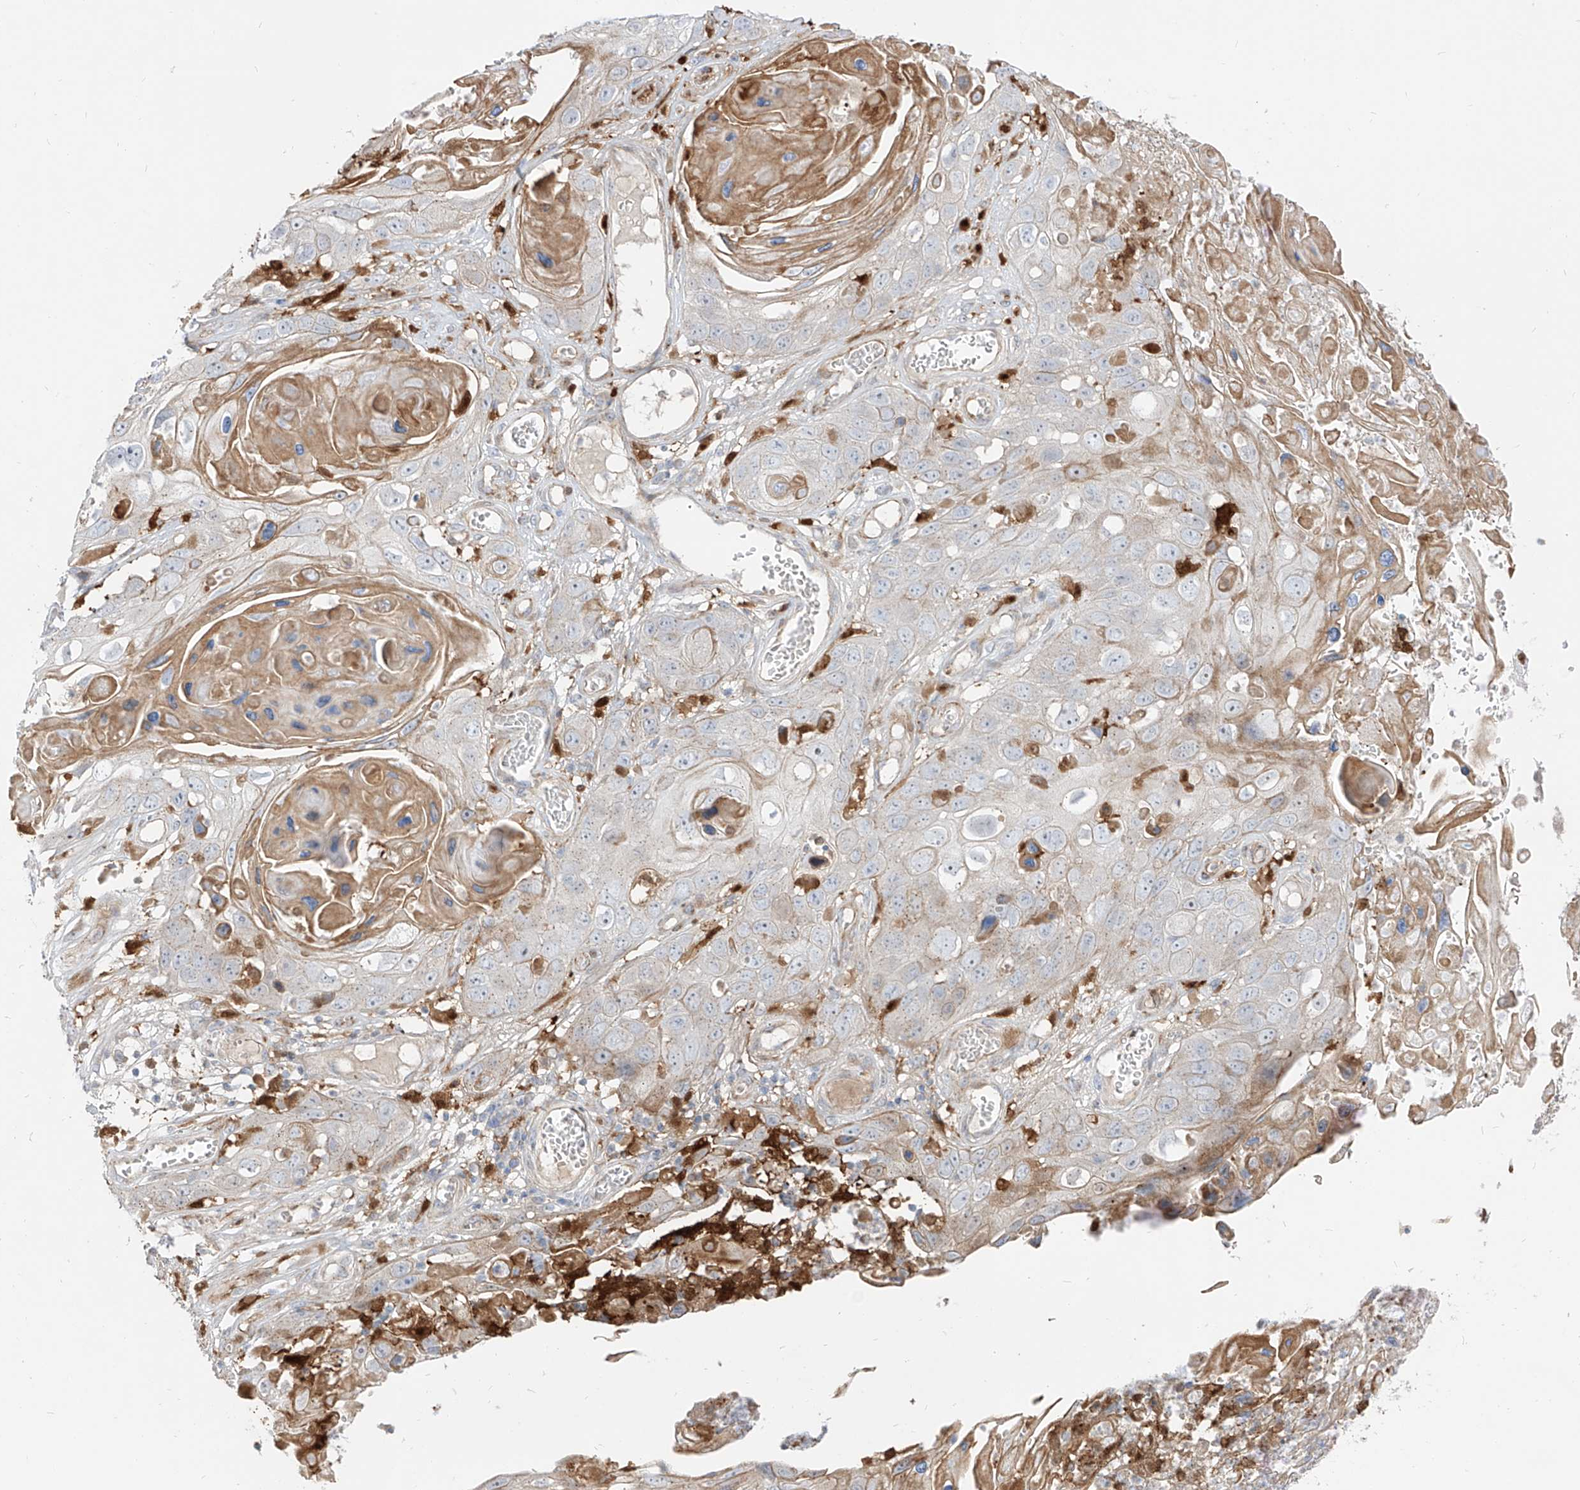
{"staining": {"intensity": "negative", "quantity": "none", "location": "none"}, "tissue": "skin cancer", "cell_type": "Tumor cells", "image_type": "cancer", "snomed": [{"axis": "morphology", "description": "Squamous cell carcinoma, NOS"}, {"axis": "topography", "description": "Skin"}], "caption": "Skin squamous cell carcinoma stained for a protein using immunohistochemistry demonstrates no expression tumor cells.", "gene": "KYNU", "patient": {"sex": "male", "age": 55}}